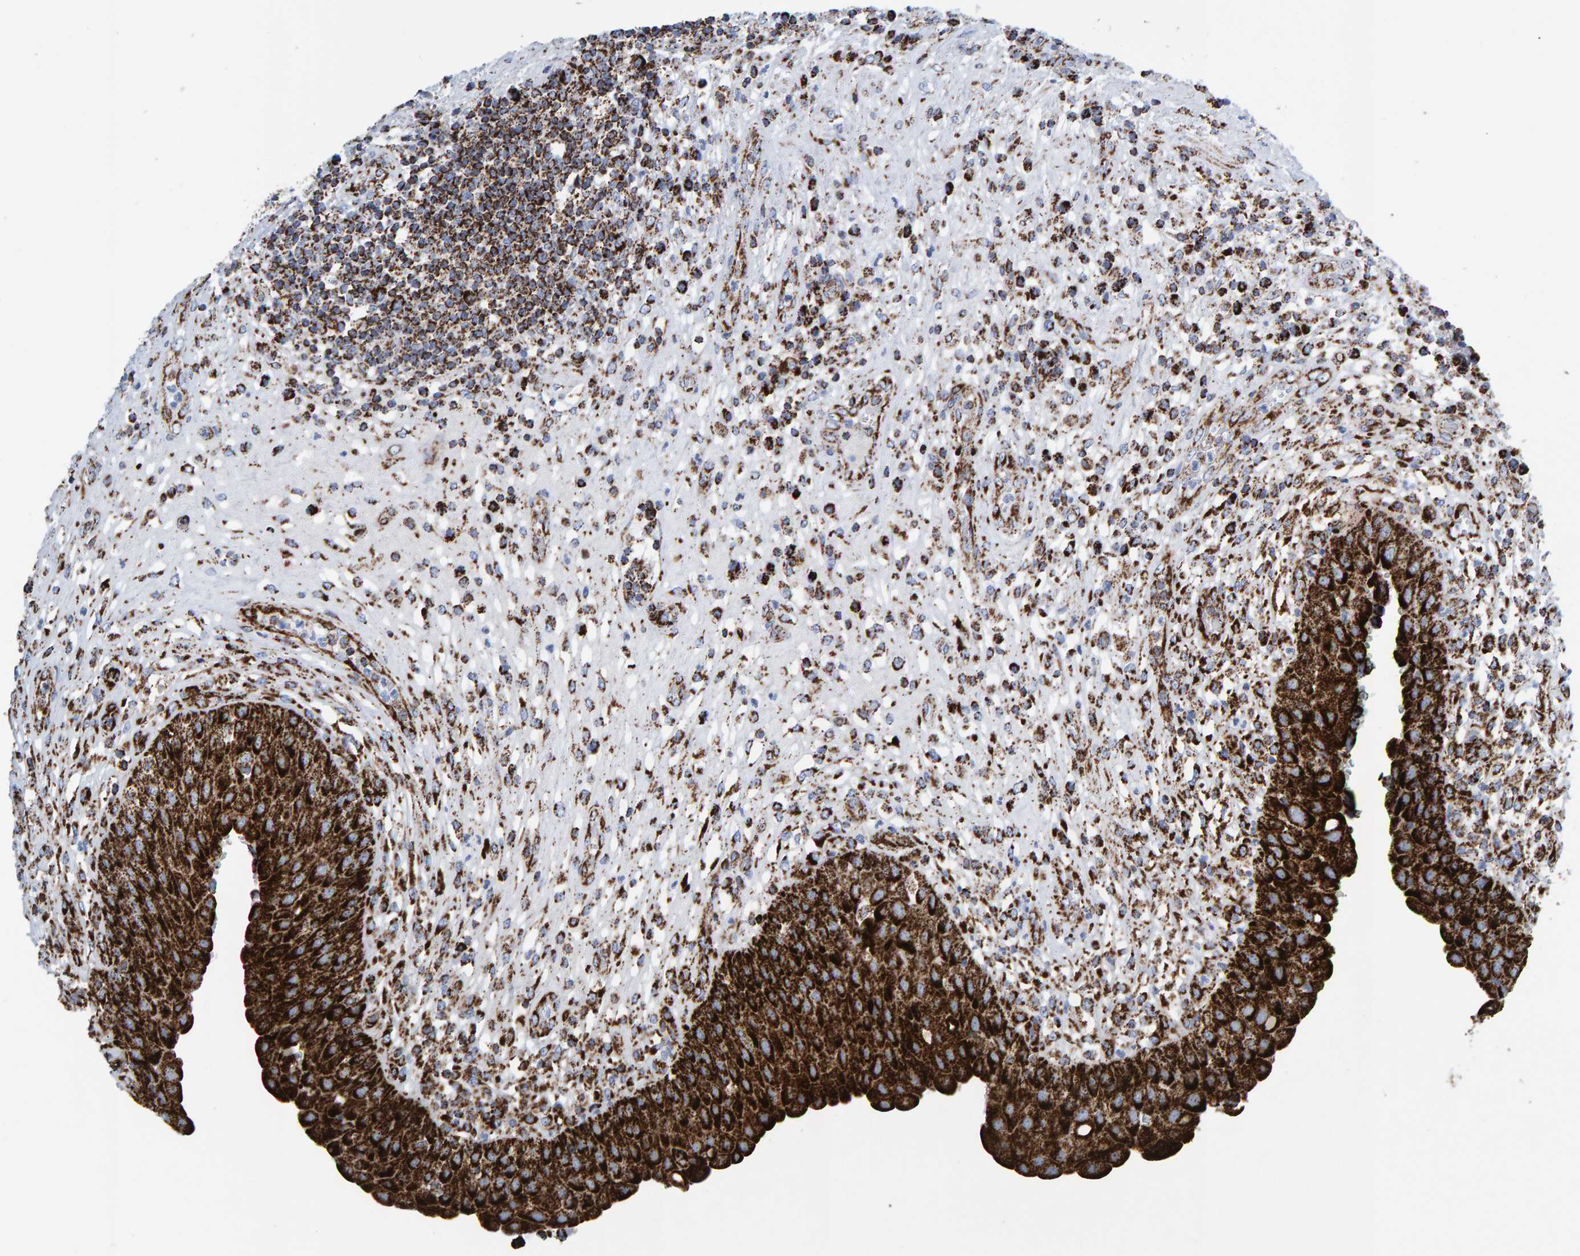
{"staining": {"intensity": "strong", "quantity": ">75%", "location": "cytoplasmic/membranous"}, "tissue": "urinary bladder", "cell_type": "Urothelial cells", "image_type": "normal", "snomed": [{"axis": "morphology", "description": "Normal tissue, NOS"}, {"axis": "topography", "description": "Urinary bladder"}], "caption": "Immunohistochemistry (DAB) staining of unremarkable human urinary bladder shows strong cytoplasmic/membranous protein positivity in approximately >75% of urothelial cells. (DAB IHC with brightfield microscopy, high magnification).", "gene": "ENSG00000262660", "patient": {"sex": "female", "age": 62}}